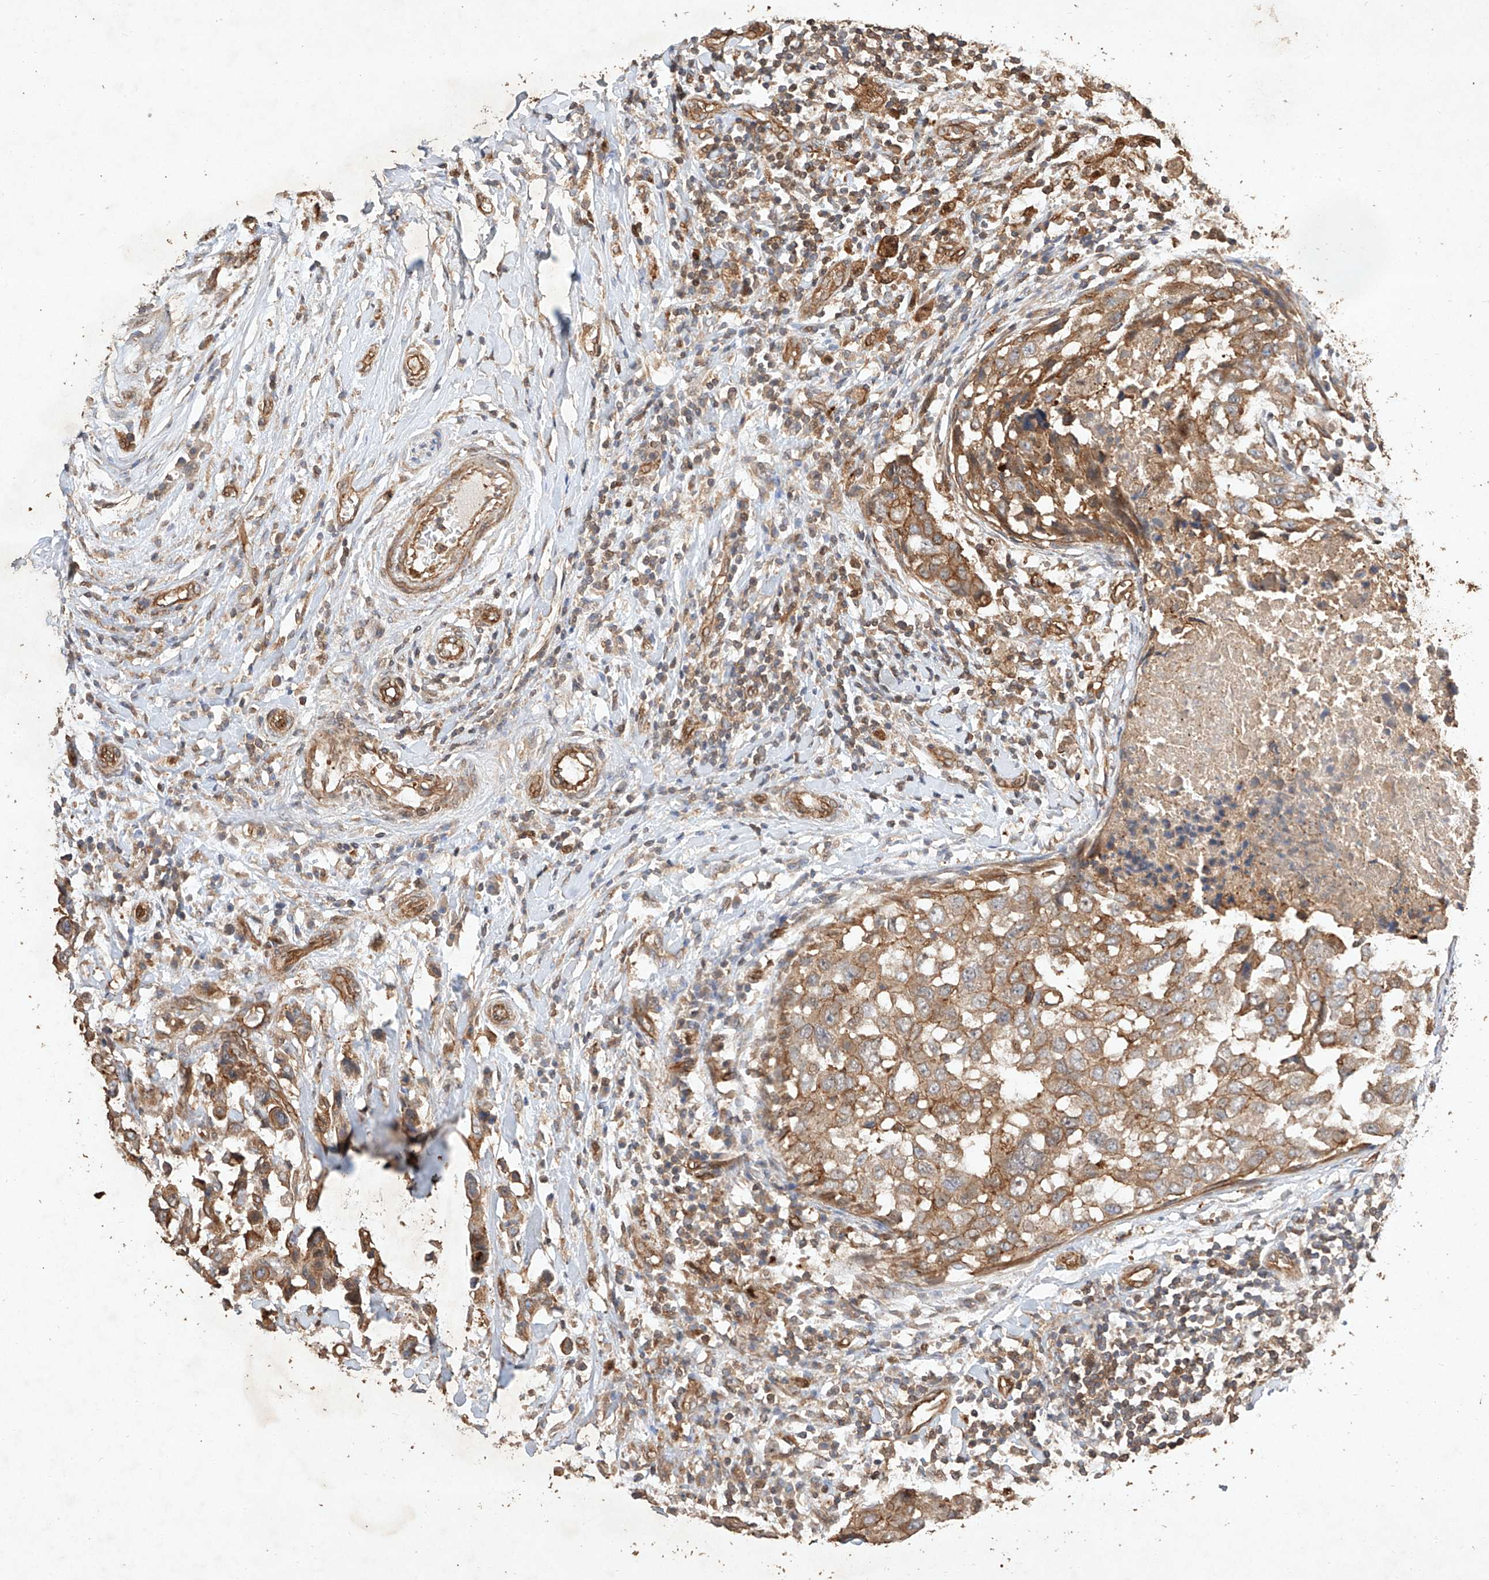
{"staining": {"intensity": "moderate", "quantity": "25%-75%", "location": "cytoplasmic/membranous"}, "tissue": "breast cancer", "cell_type": "Tumor cells", "image_type": "cancer", "snomed": [{"axis": "morphology", "description": "Duct carcinoma"}, {"axis": "topography", "description": "Breast"}], "caption": "A medium amount of moderate cytoplasmic/membranous positivity is identified in about 25%-75% of tumor cells in breast cancer tissue.", "gene": "GHDC", "patient": {"sex": "female", "age": 27}}